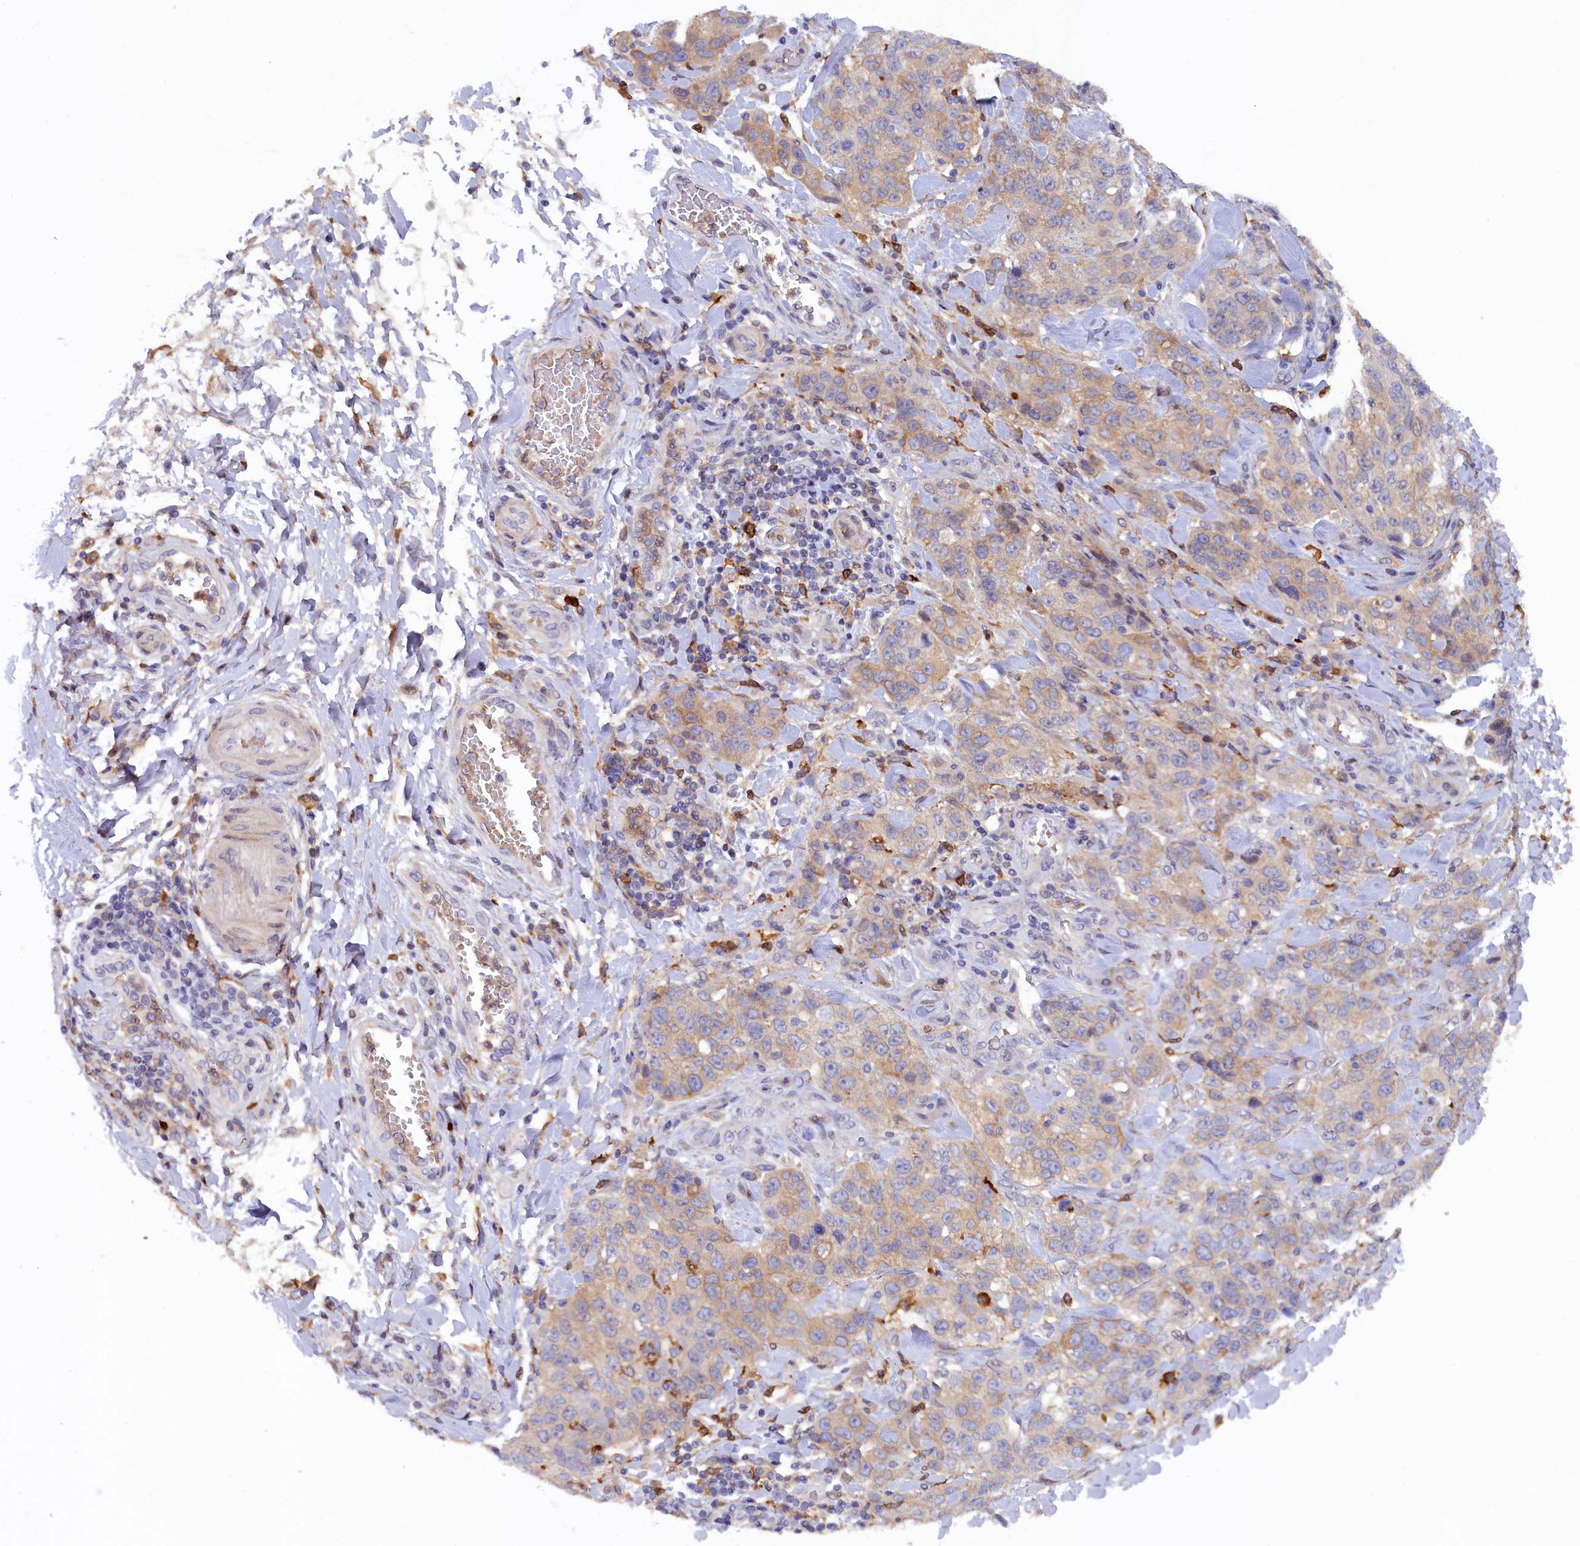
{"staining": {"intensity": "weak", "quantity": "25%-75%", "location": "cytoplasmic/membranous"}, "tissue": "stomach cancer", "cell_type": "Tumor cells", "image_type": "cancer", "snomed": [{"axis": "morphology", "description": "Adenocarcinoma, NOS"}, {"axis": "topography", "description": "Stomach"}], "caption": "Weak cytoplasmic/membranous protein staining is present in approximately 25%-75% of tumor cells in stomach cancer (adenocarcinoma).", "gene": "FERMT1", "patient": {"sex": "male", "age": 48}}